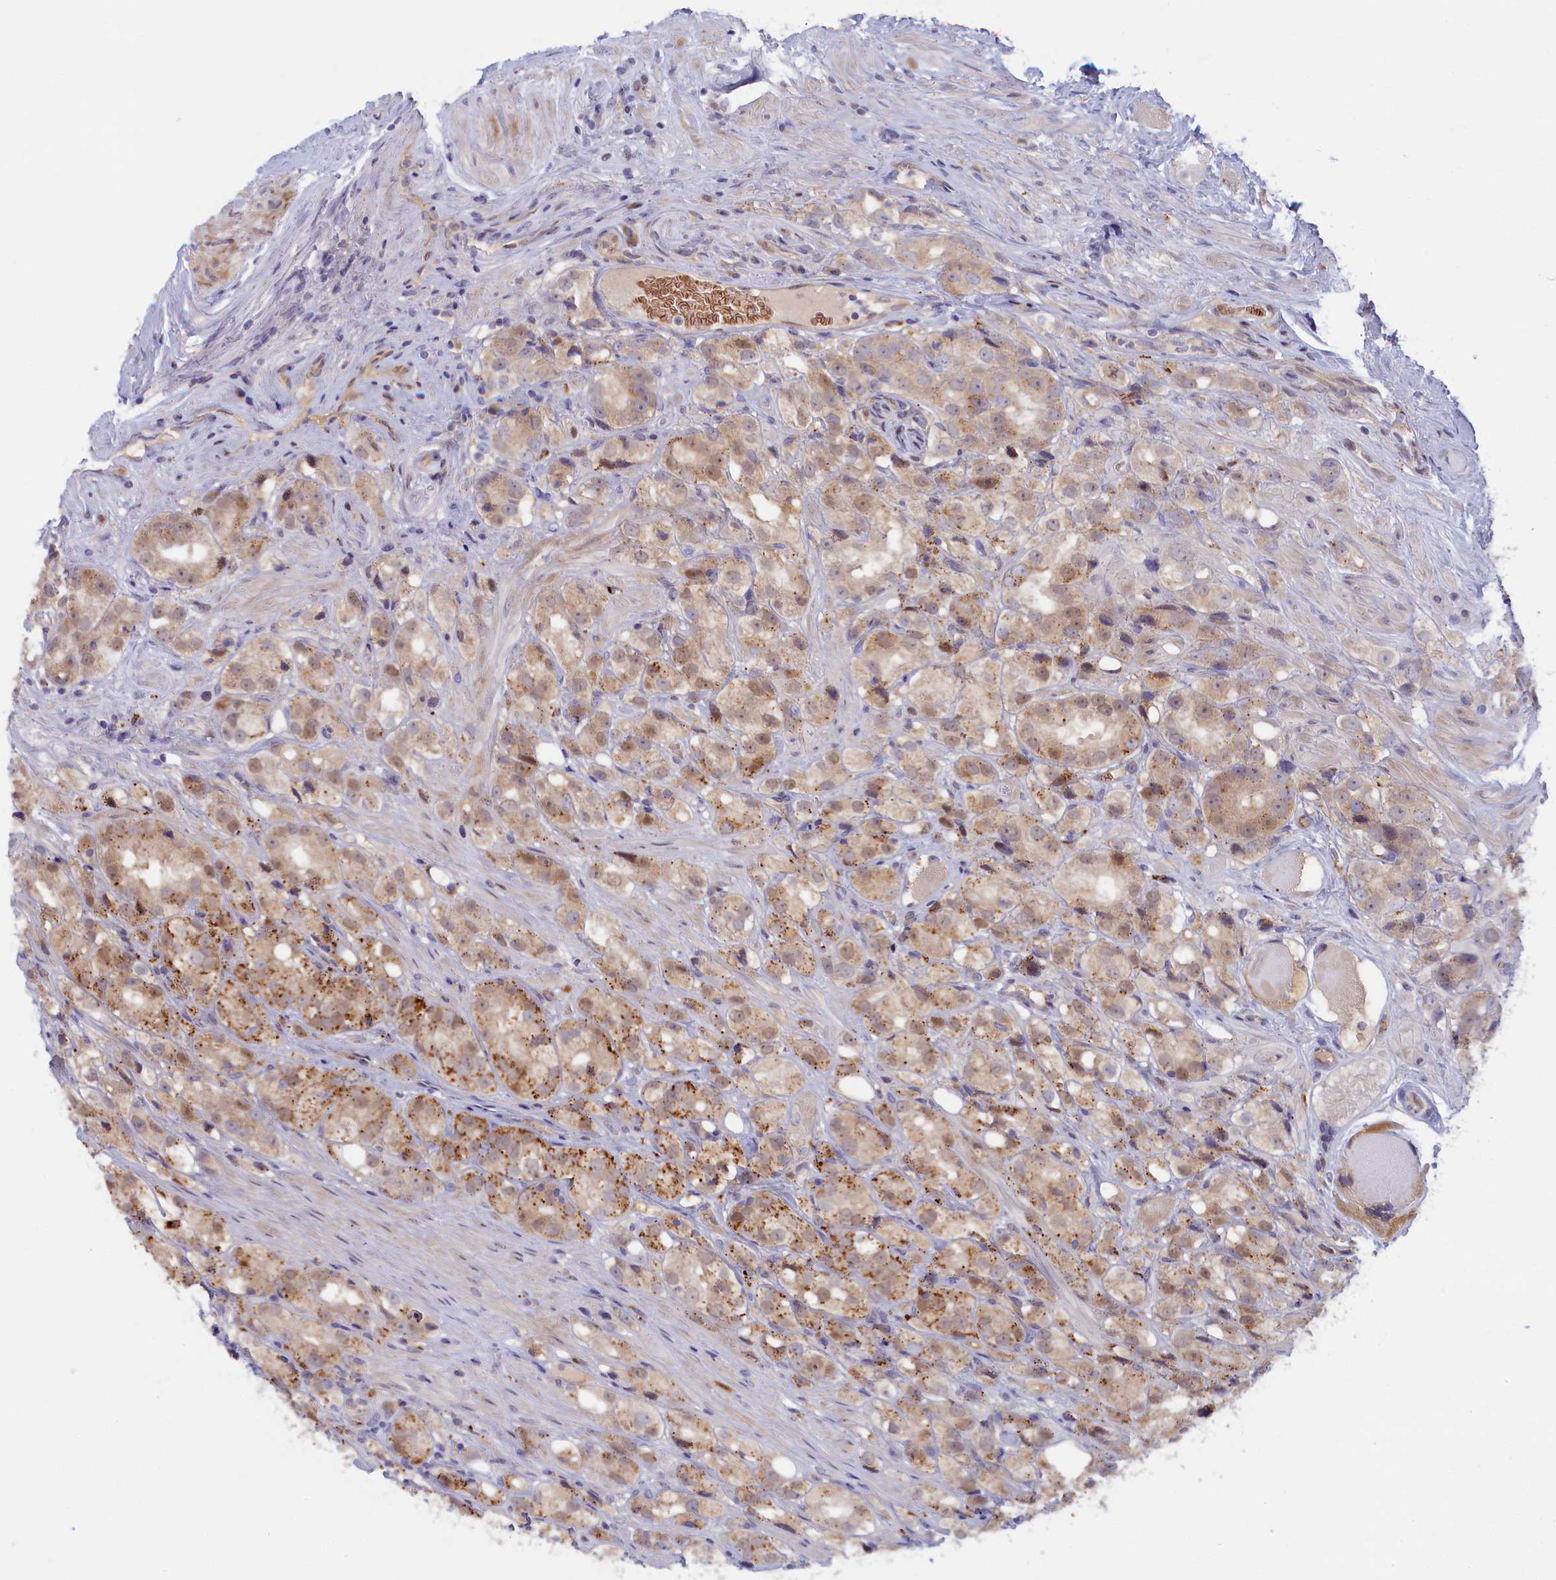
{"staining": {"intensity": "weak", "quantity": "25%-75%", "location": "cytoplasmic/membranous,nuclear"}, "tissue": "prostate cancer", "cell_type": "Tumor cells", "image_type": "cancer", "snomed": [{"axis": "morphology", "description": "Adenocarcinoma, NOS"}, {"axis": "topography", "description": "Prostate"}], "caption": "Immunohistochemistry (DAB) staining of human adenocarcinoma (prostate) displays weak cytoplasmic/membranous and nuclear protein staining in approximately 25%-75% of tumor cells. (DAB (3,3'-diaminobenzidine) = brown stain, brightfield microscopy at high magnification).", "gene": "FCSK", "patient": {"sex": "male", "age": 79}}